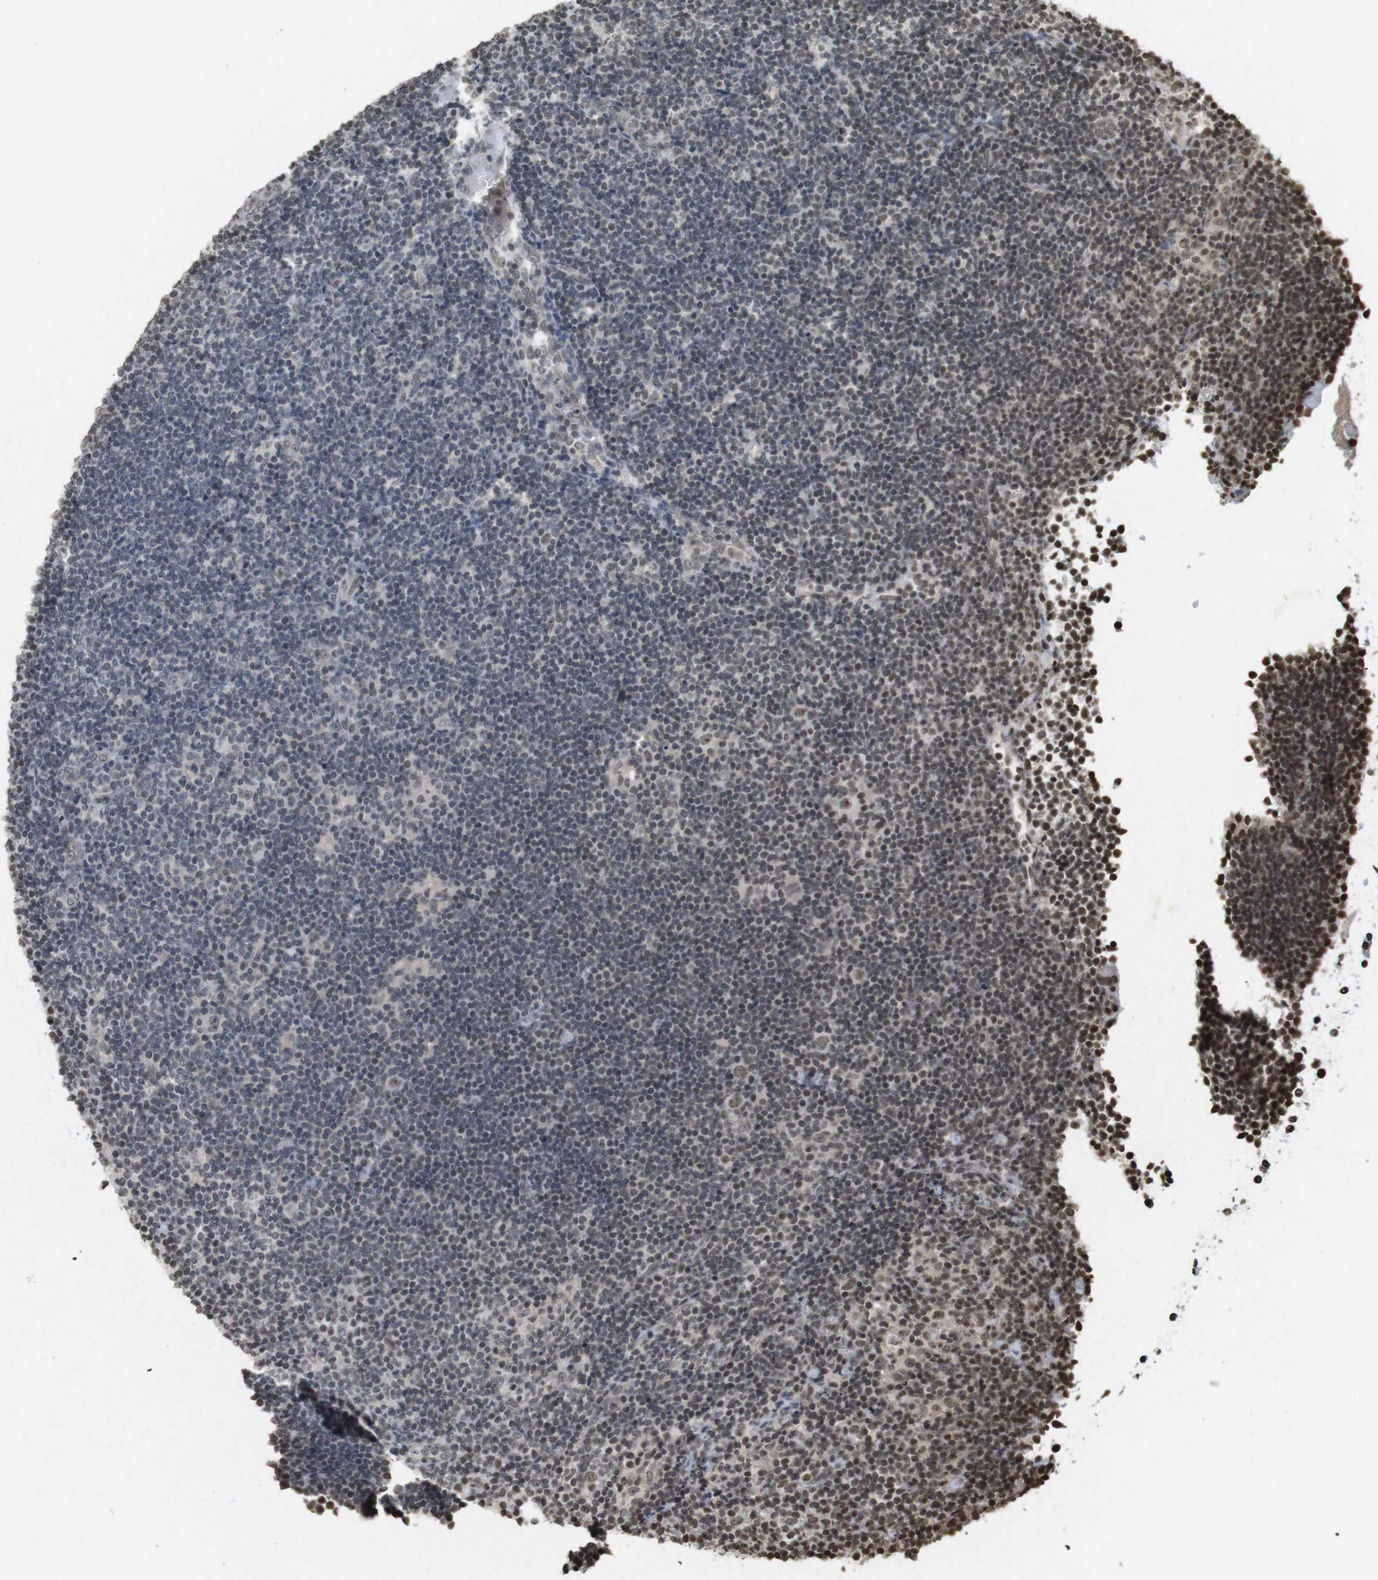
{"staining": {"intensity": "weak", "quantity": "<25%", "location": "nuclear"}, "tissue": "lymphoma", "cell_type": "Tumor cells", "image_type": "cancer", "snomed": [{"axis": "morphology", "description": "Hodgkin's disease, NOS"}, {"axis": "topography", "description": "Lymph node"}], "caption": "DAB immunohistochemical staining of lymphoma reveals no significant expression in tumor cells.", "gene": "FOXA3", "patient": {"sex": "female", "age": 57}}